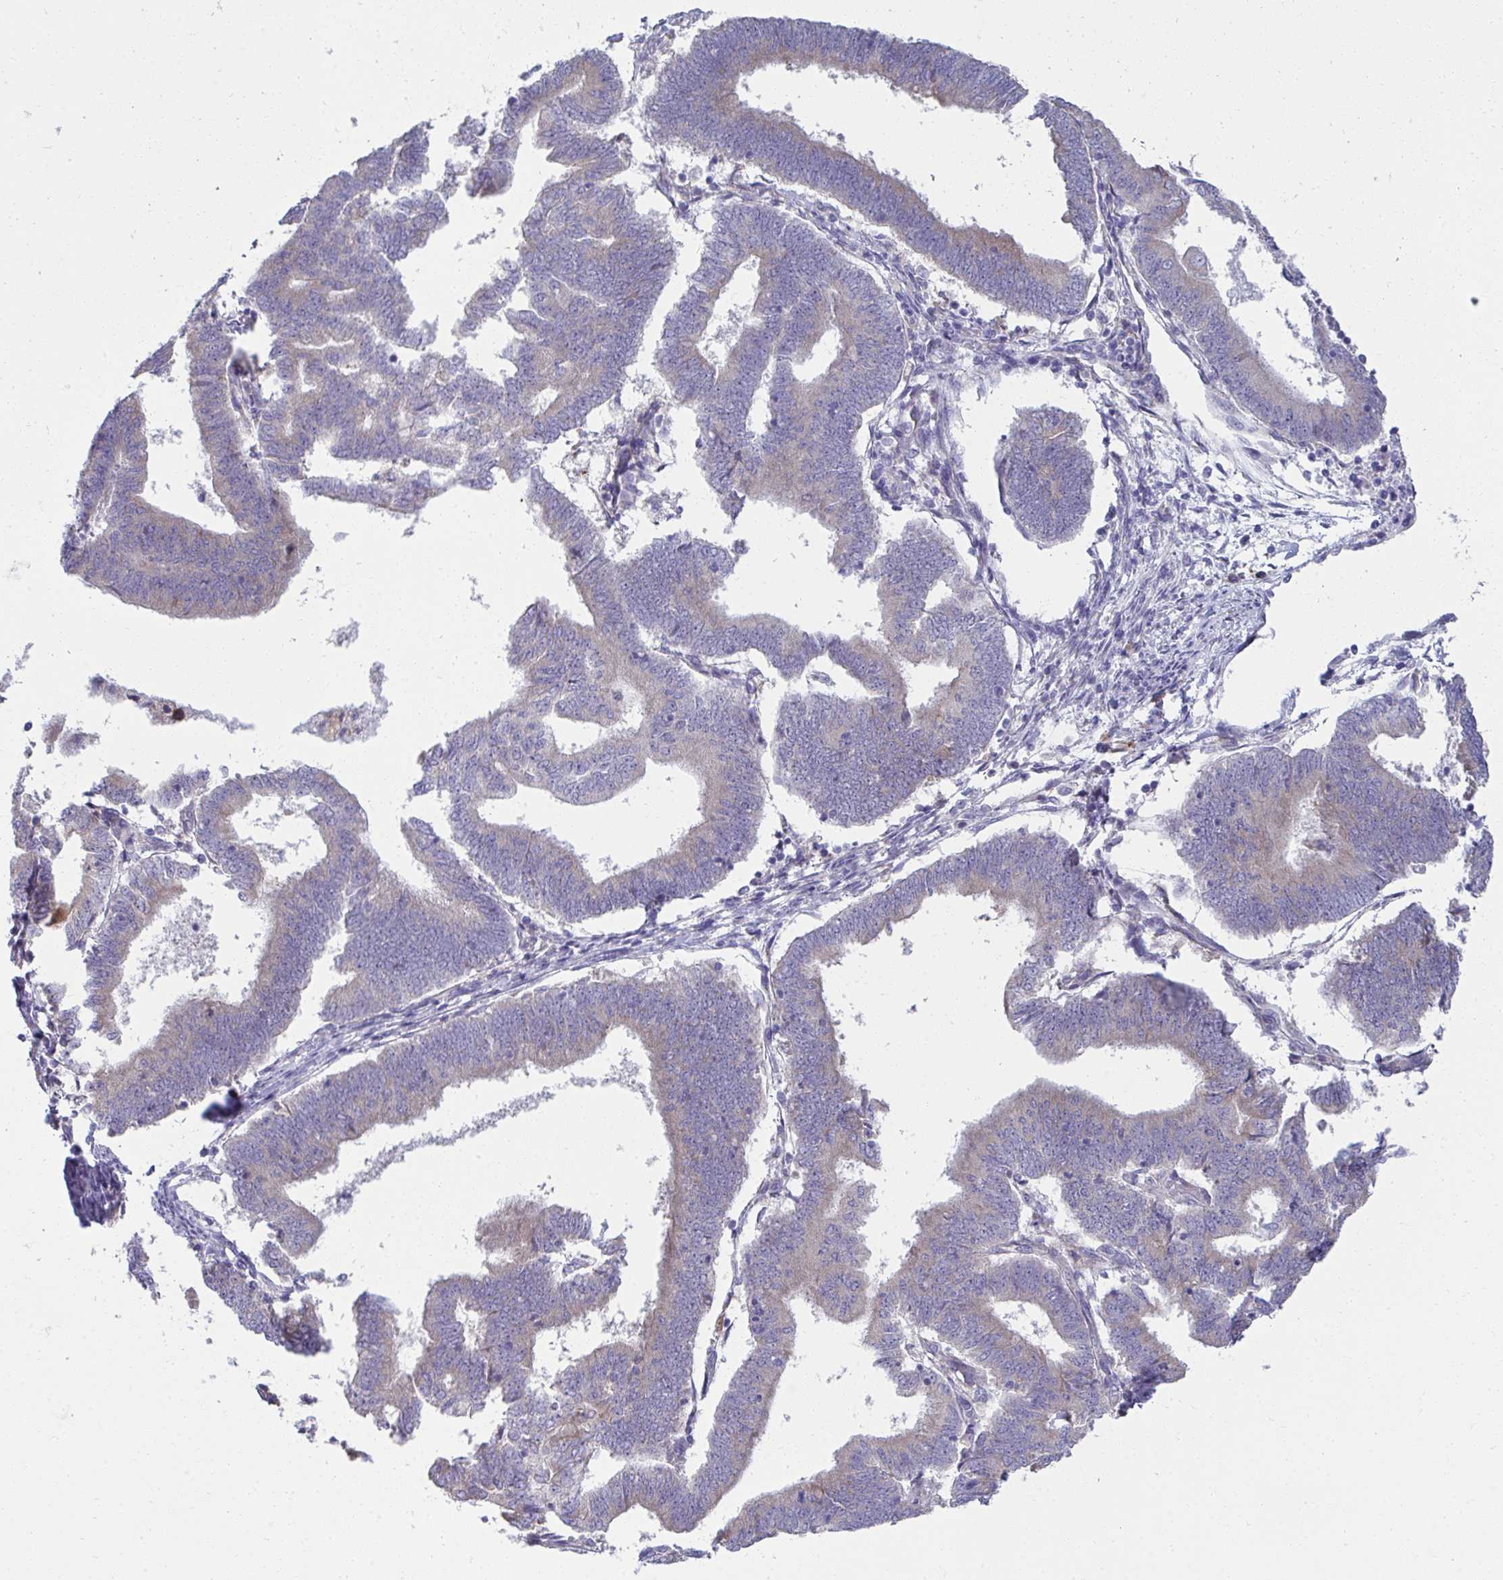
{"staining": {"intensity": "weak", "quantity": "25%-75%", "location": "cytoplasmic/membranous"}, "tissue": "endometrial cancer", "cell_type": "Tumor cells", "image_type": "cancer", "snomed": [{"axis": "morphology", "description": "Adenocarcinoma, NOS"}, {"axis": "topography", "description": "Endometrium"}], "caption": "Endometrial cancer (adenocarcinoma) stained with immunohistochemistry (IHC) shows weak cytoplasmic/membranous positivity in approximately 25%-75% of tumor cells.", "gene": "FASLG", "patient": {"sex": "female", "age": 70}}